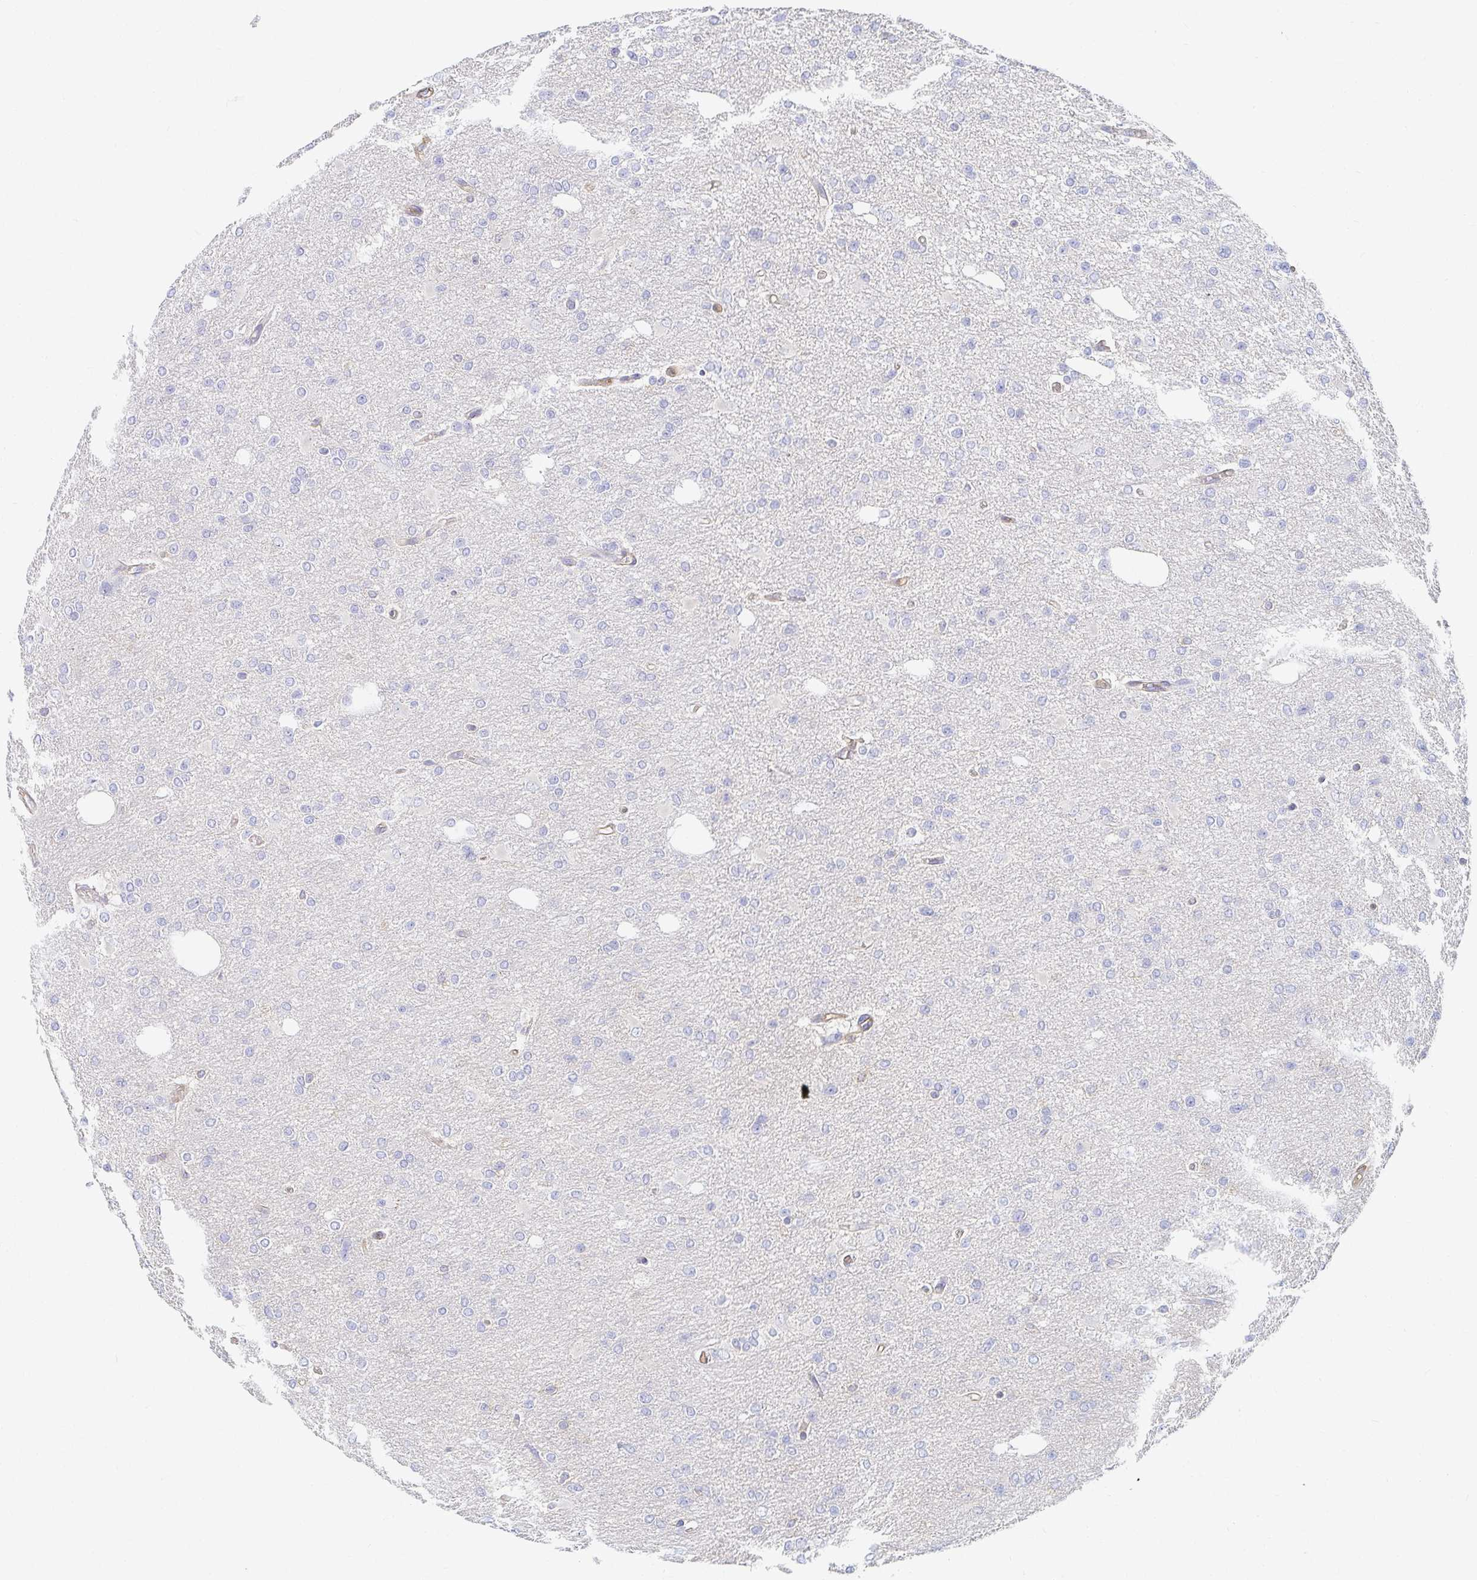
{"staining": {"intensity": "negative", "quantity": "none", "location": "none"}, "tissue": "glioma", "cell_type": "Tumor cells", "image_type": "cancer", "snomed": [{"axis": "morphology", "description": "Glioma, malignant, Low grade"}, {"axis": "topography", "description": "Brain"}], "caption": "A histopathology image of human glioma is negative for staining in tumor cells.", "gene": "TSPAN19", "patient": {"sex": "male", "age": 26}}